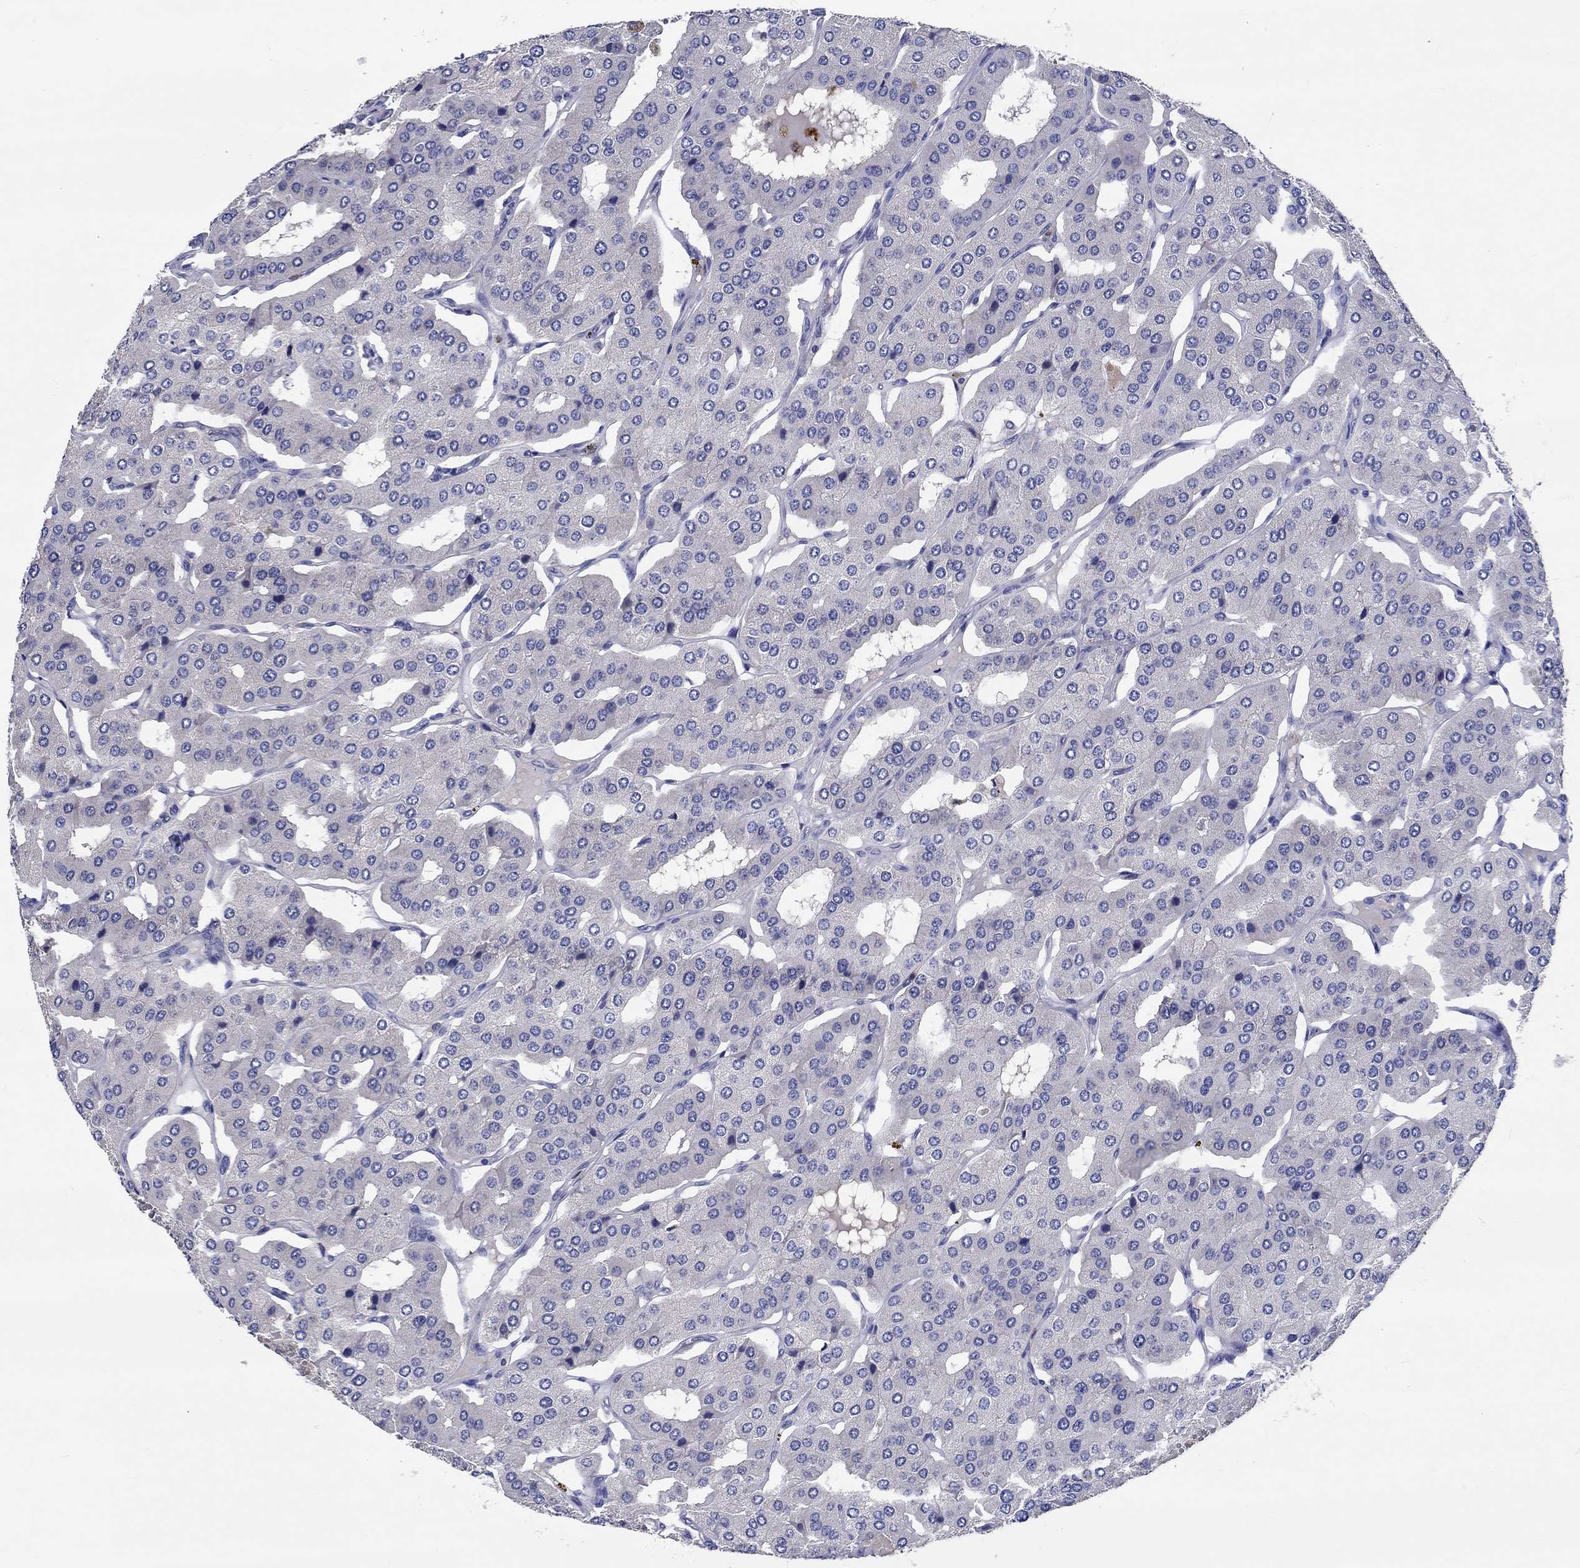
{"staining": {"intensity": "negative", "quantity": "none", "location": "none"}, "tissue": "parathyroid gland", "cell_type": "Glandular cells", "image_type": "normal", "snomed": [{"axis": "morphology", "description": "Normal tissue, NOS"}, {"axis": "morphology", "description": "Adenoma, NOS"}, {"axis": "topography", "description": "Parathyroid gland"}], "caption": "A high-resolution photomicrograph shows immunohistochemistry (IHC) staining of normal parathyroid gland, which shows no significant expression in glandular cells.", "gene": "CHIT1", "patient": {"sex": "female", "age": 86}}